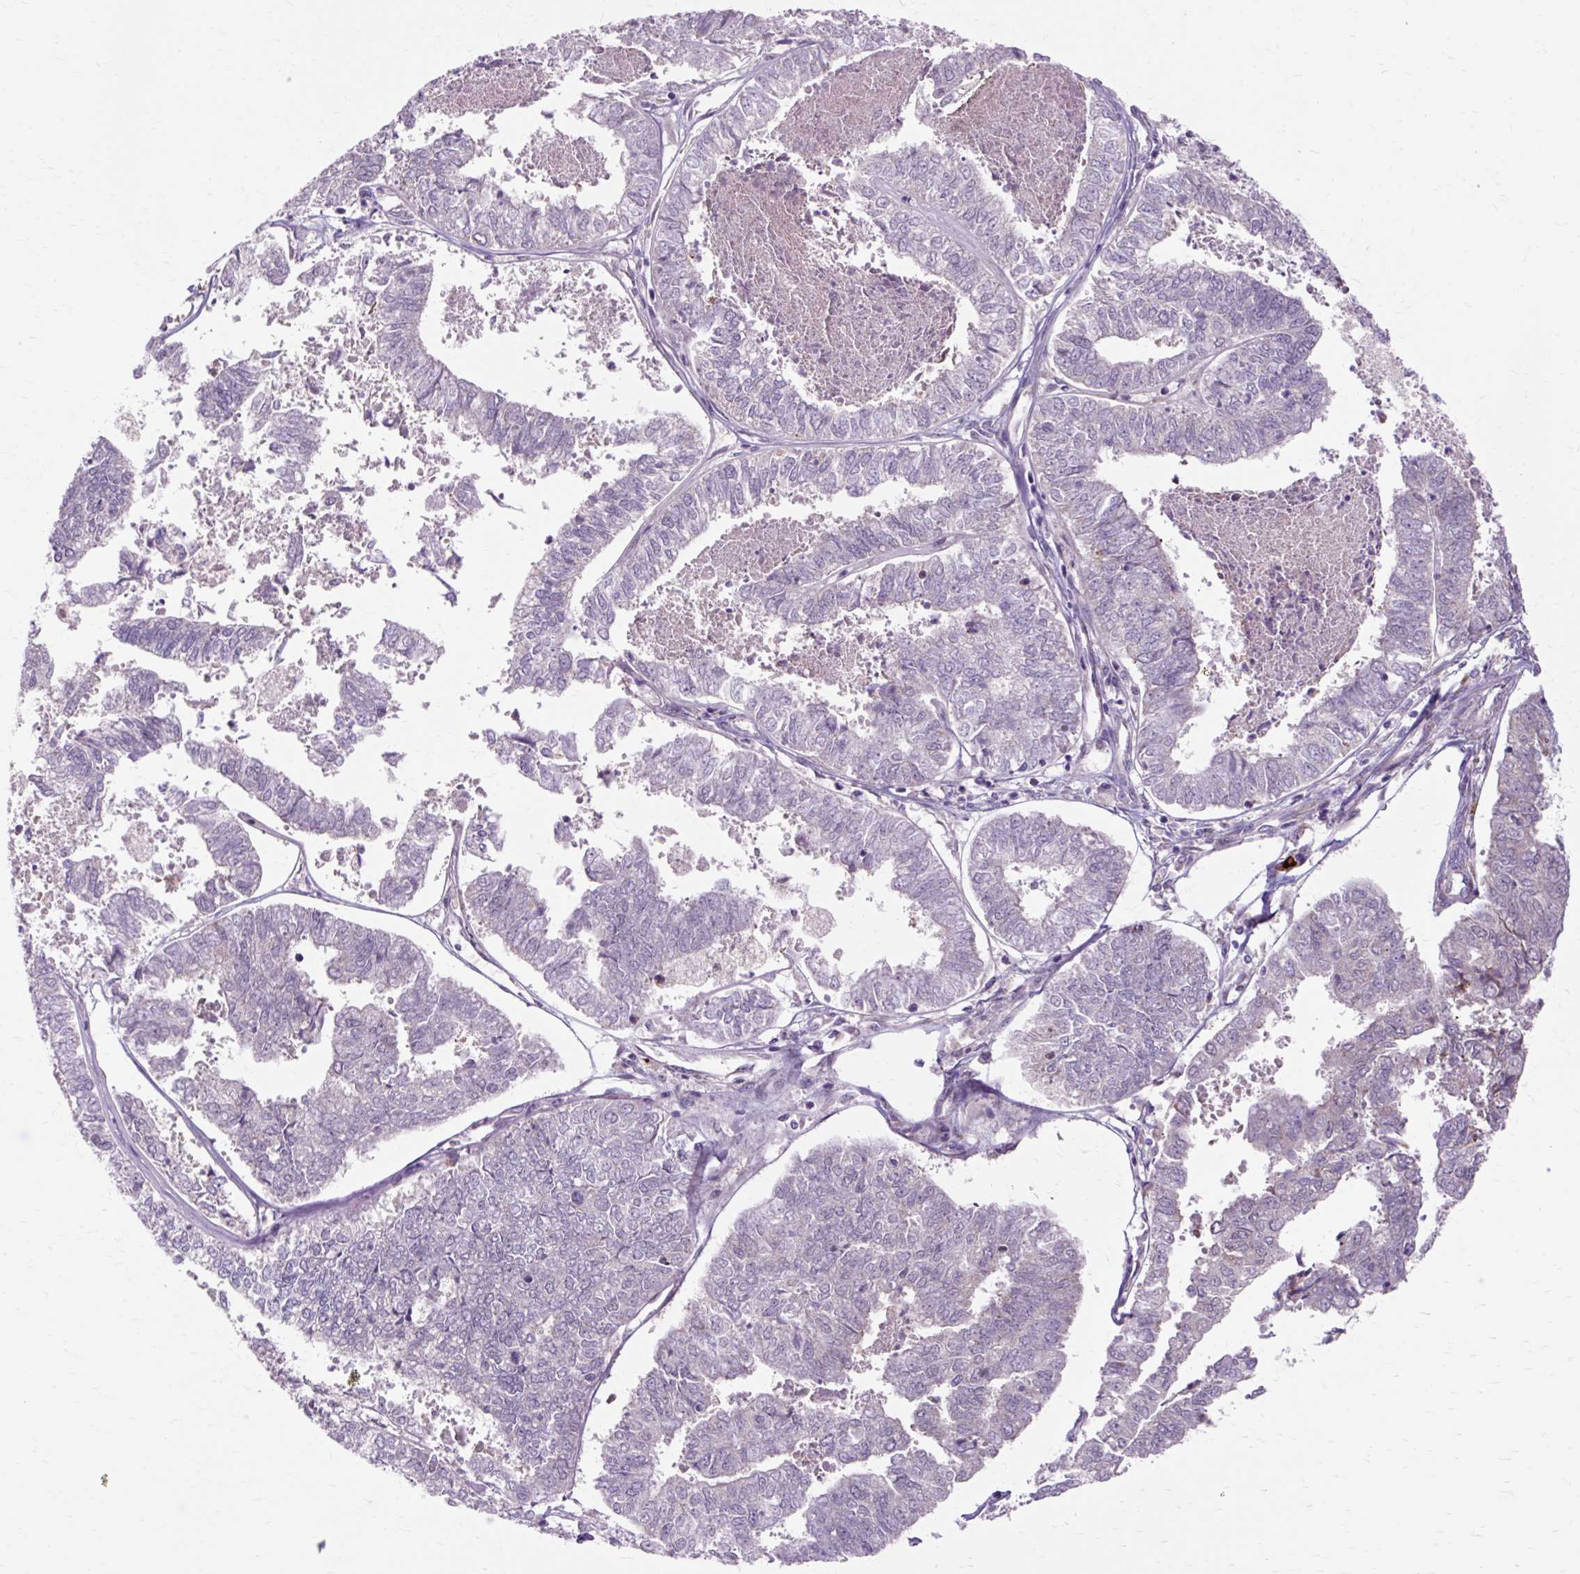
{"staining": {"intensity": "negative", "quantity": "none", "location": "none"}, "tissue": "endometrial cancer", "cell_type": "Tumor cells", "image_type": "cancer", "snomed": [{"axis": "morphology", "description": "Adenocarcinoma, NOS"}, {"axis": "topography", "description": "Endometrium"}], "caption": "High magnification brightfield microscopy of endometrial cancer stained with DAB (brown) and counterstained with hematoxylin (blue): tumor cells show no significant positivity.", "gene": "GEMIN2", "patient": {"sex": "female", "age": 73}}